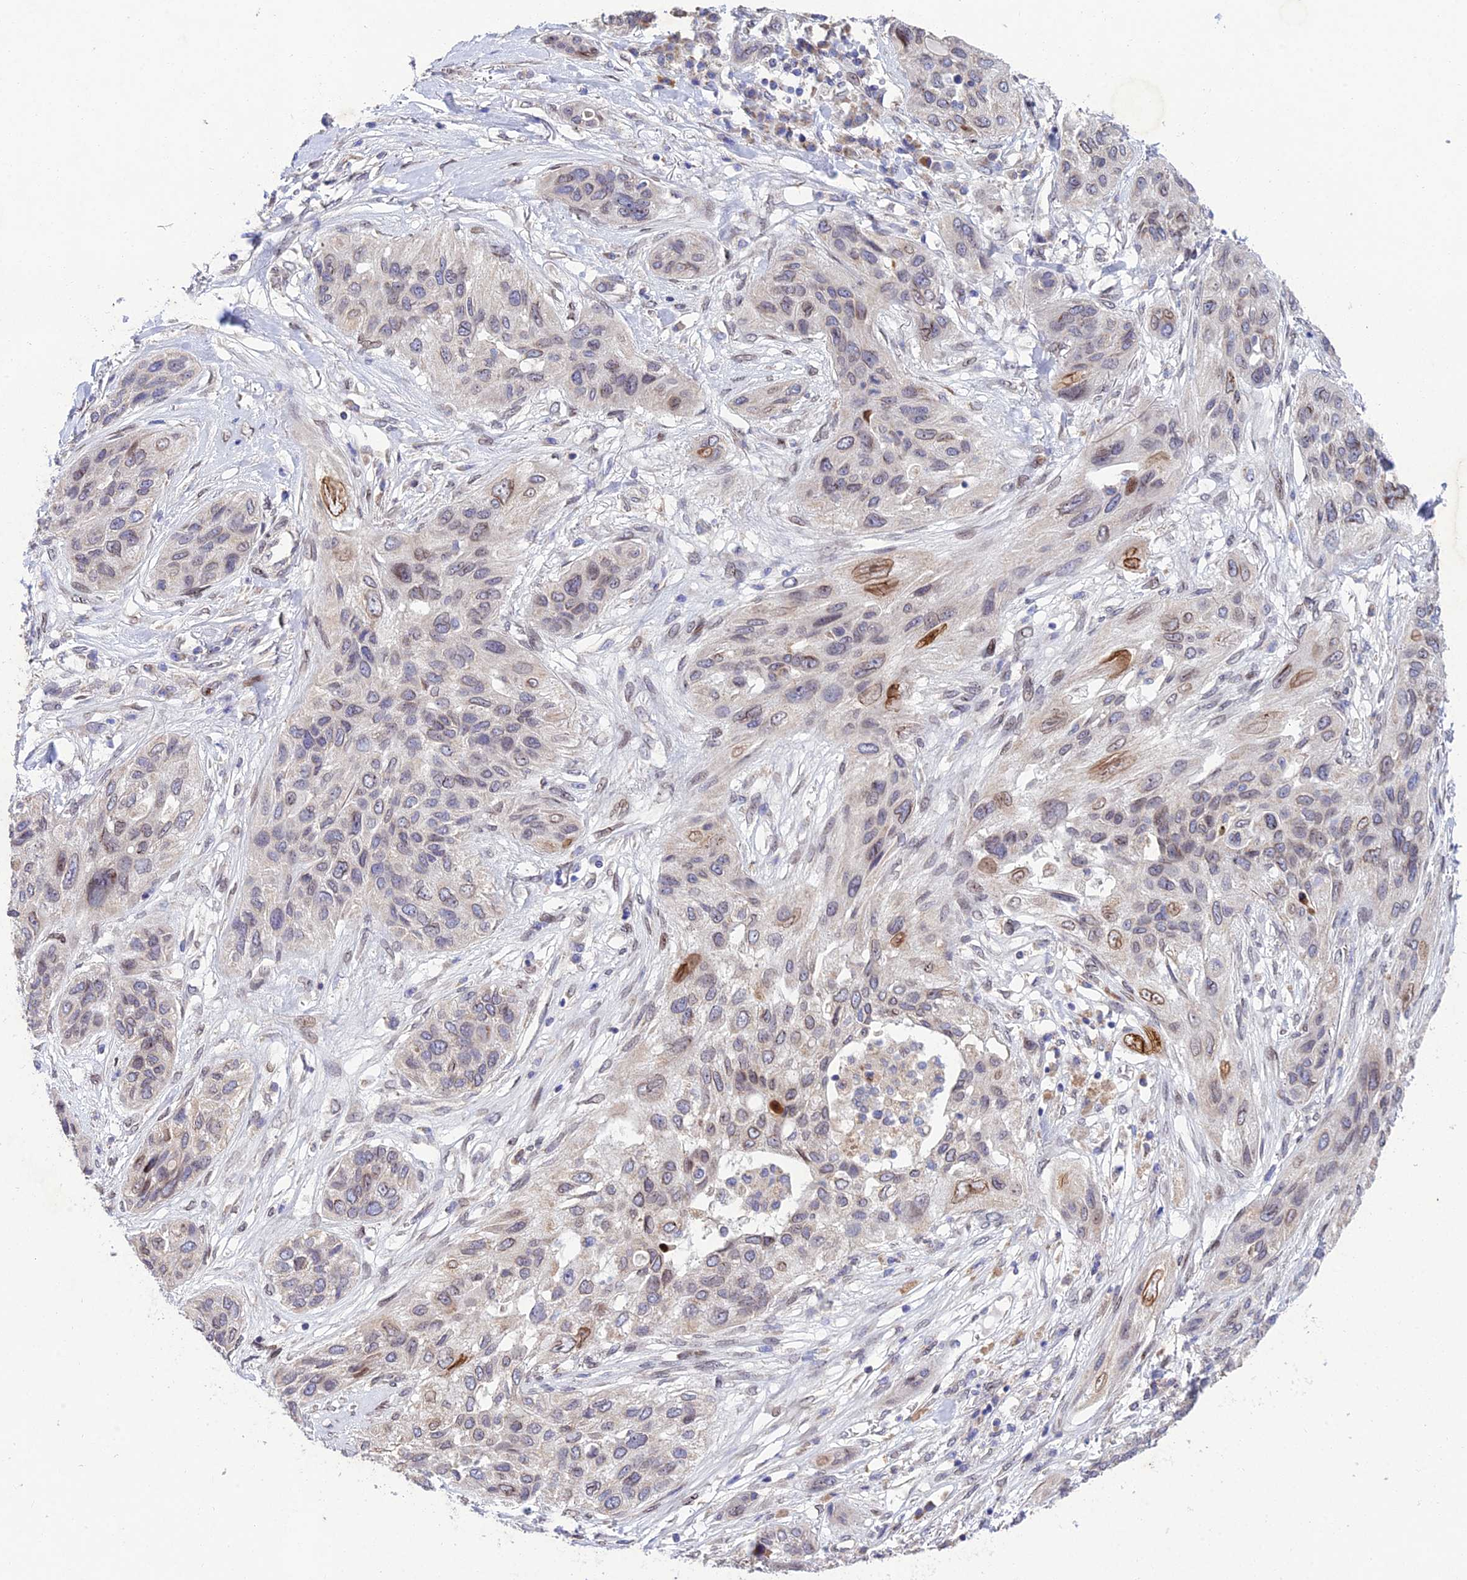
{"staining": {"intensity": "weak", "quantity": "<25%", "location": "cytoplasmic/membranous"}, "tissue": "lung cancer", "cell_type": "Tumor cells", "image_type": "cancer", "snomed": [{"axis": "morphology", "description": "Squamous cell carcinoma, NOS"}, {"axis": "topography", "description": "Lung"}], "caption": "This is an immunohistochemistry micrograph of human squamous cell carcinoma (lung). There is no staining in tumor cells.", "gene": "MGAT2", "patient": {"sex": "female", "age": 70}}